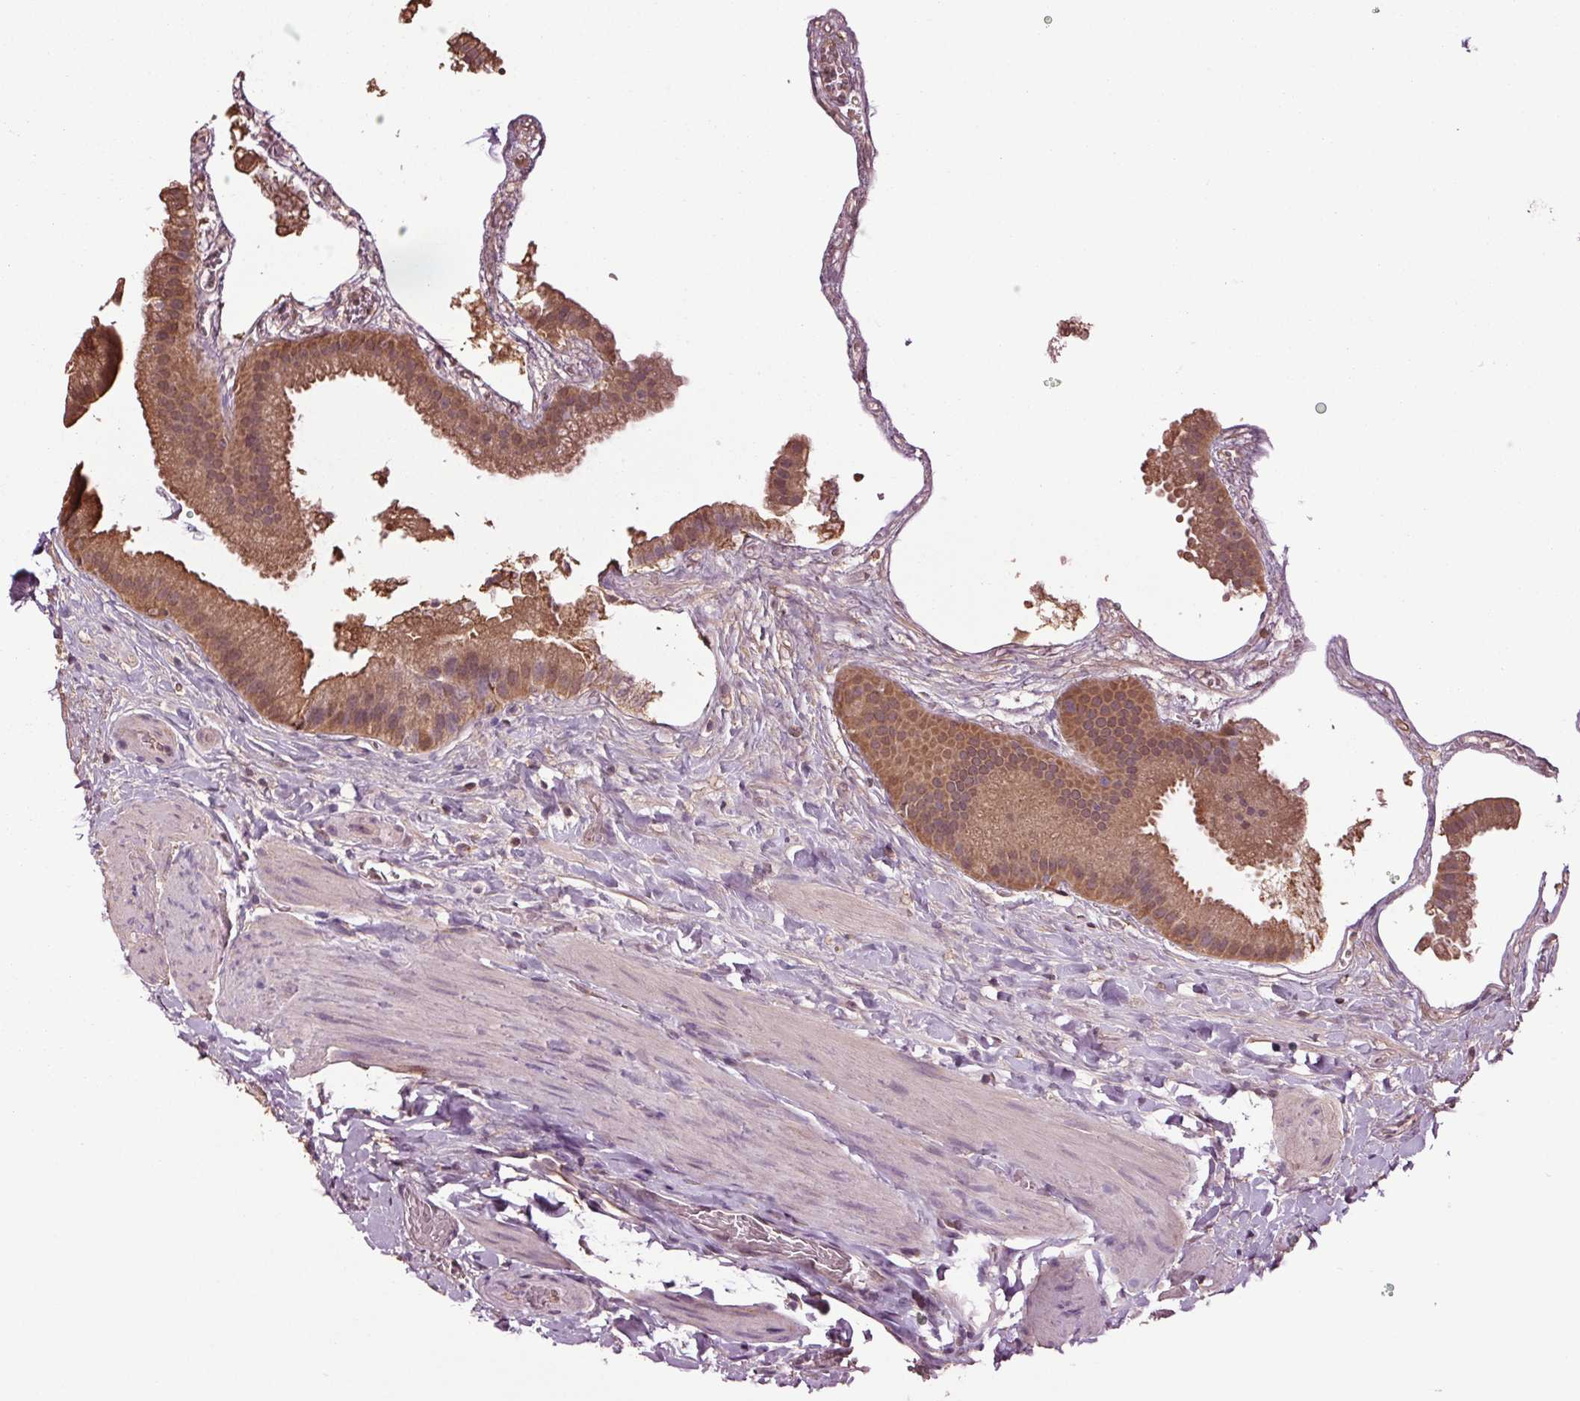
{"staining": {"intensity": "moderate", "quantity": ">75%", "location": "cytoplasmic/membranous"}, "tissue": "gallbladder", "cell_type": "Glandular cells", "image_type": "normal", "snomed": [{"axis": "morphology", "description": "Normal tissue, NOS"}, {"axis": "topography", "description": "Gallbladder"}], "caption": "Normal gallbladder reveals moderate cytoplasmic/membranous positivity in approximately >75% of glandular cells, visualized by immunohistochemistry. The staining was performed using DAB (3,3'-diaminobenzidine) to visualize the protein expression in brown, while the nuclei were stained in blue with hematoxylin (Magnification: 20x).", "gene": "RNPEP", "patient": {"sex": "female", "age": 63}}